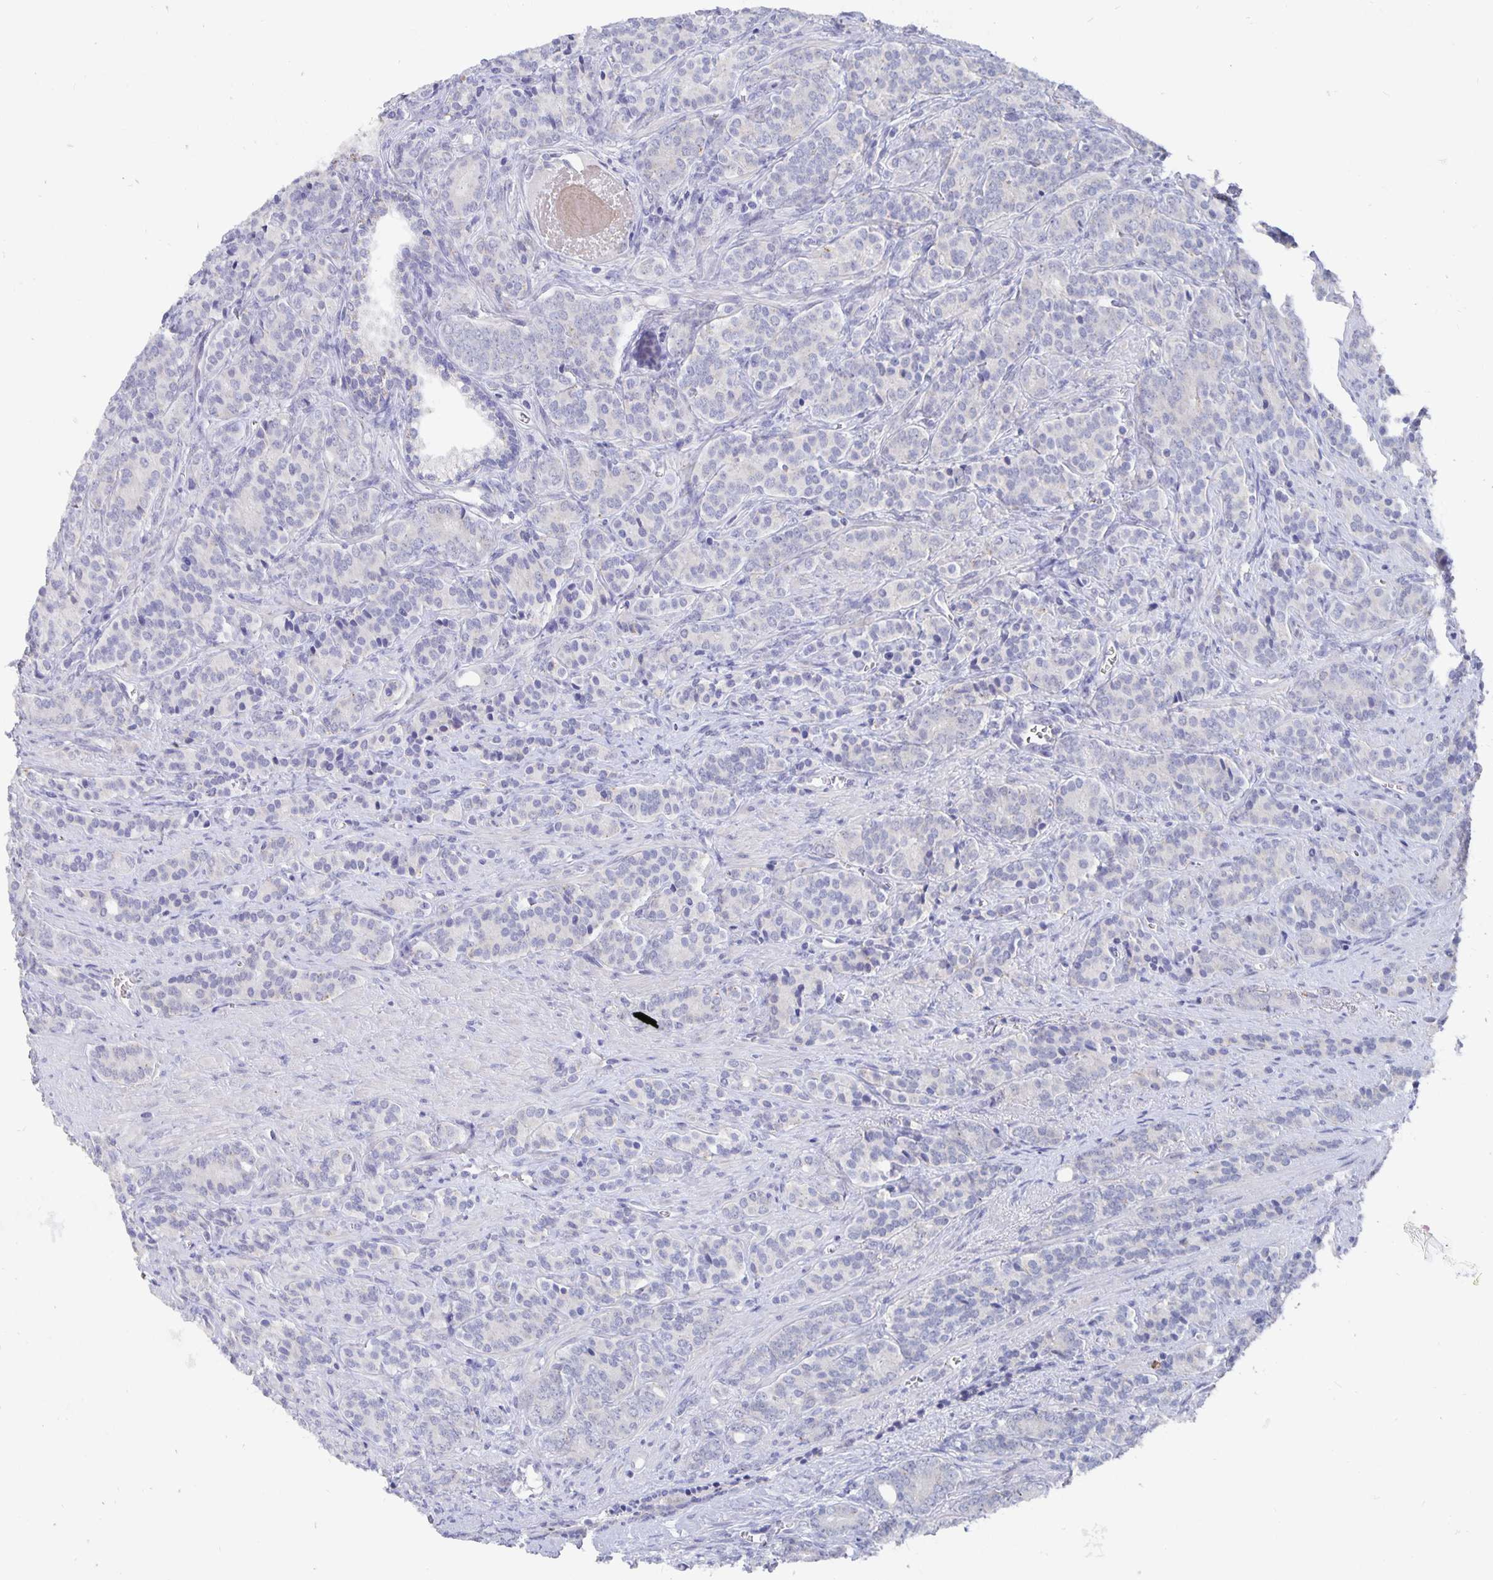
{"staining": {"intensity": "negative", "quantity": "none", "location": "none"}, "tissue": "prostate cancer", "cell_type": "Tumor cells", "image_type": "cancer", "snomed": [{"axis": "morphology", "description": "Adenocarcinoma, High grade"}, {"axis": "topography", "description": "Prostate"}], "caption": "Tumor cells show no significant staining in prostate high-grade adenocarcinoma.", "gene": "SMOC1", "patient": {"sex": "male", "age": 84}}